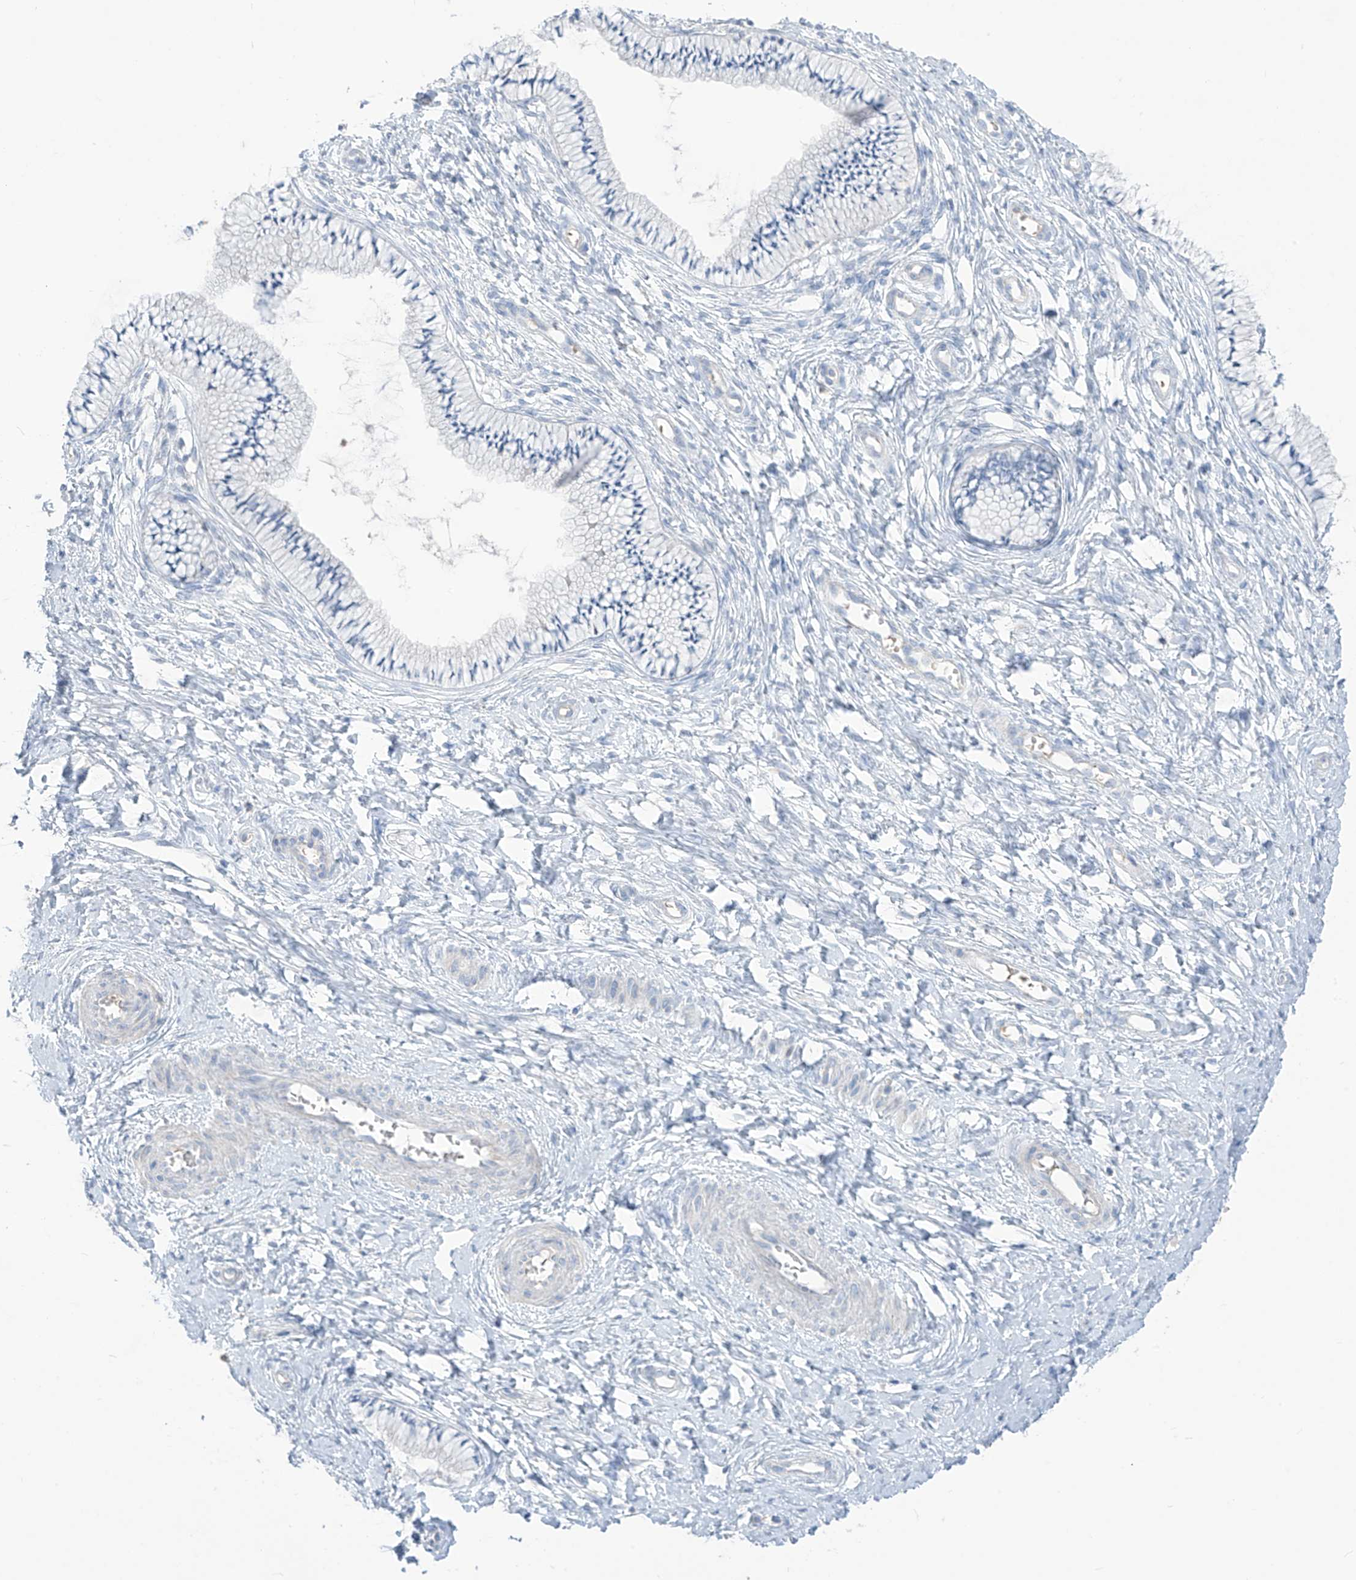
{"staining": {"intensity": "negative", "quantity": "none", "location": "none"}, "tissue": "cervix", "cell_type": "Glandular cells", "image_type": "normal", "snomed": [{"axis": "morphology", "description": "Normal tissue, NOS"}, {"axis": "topography", "description": "Cervix"}], "caption": "Immunohistochemistry (IHC) image of normal cervix: human cervix stained with DAB shows no significant protein staining in glandular cells.", "gene": "ASPRV1", "patient": {"sex": "female", "age": 36}}